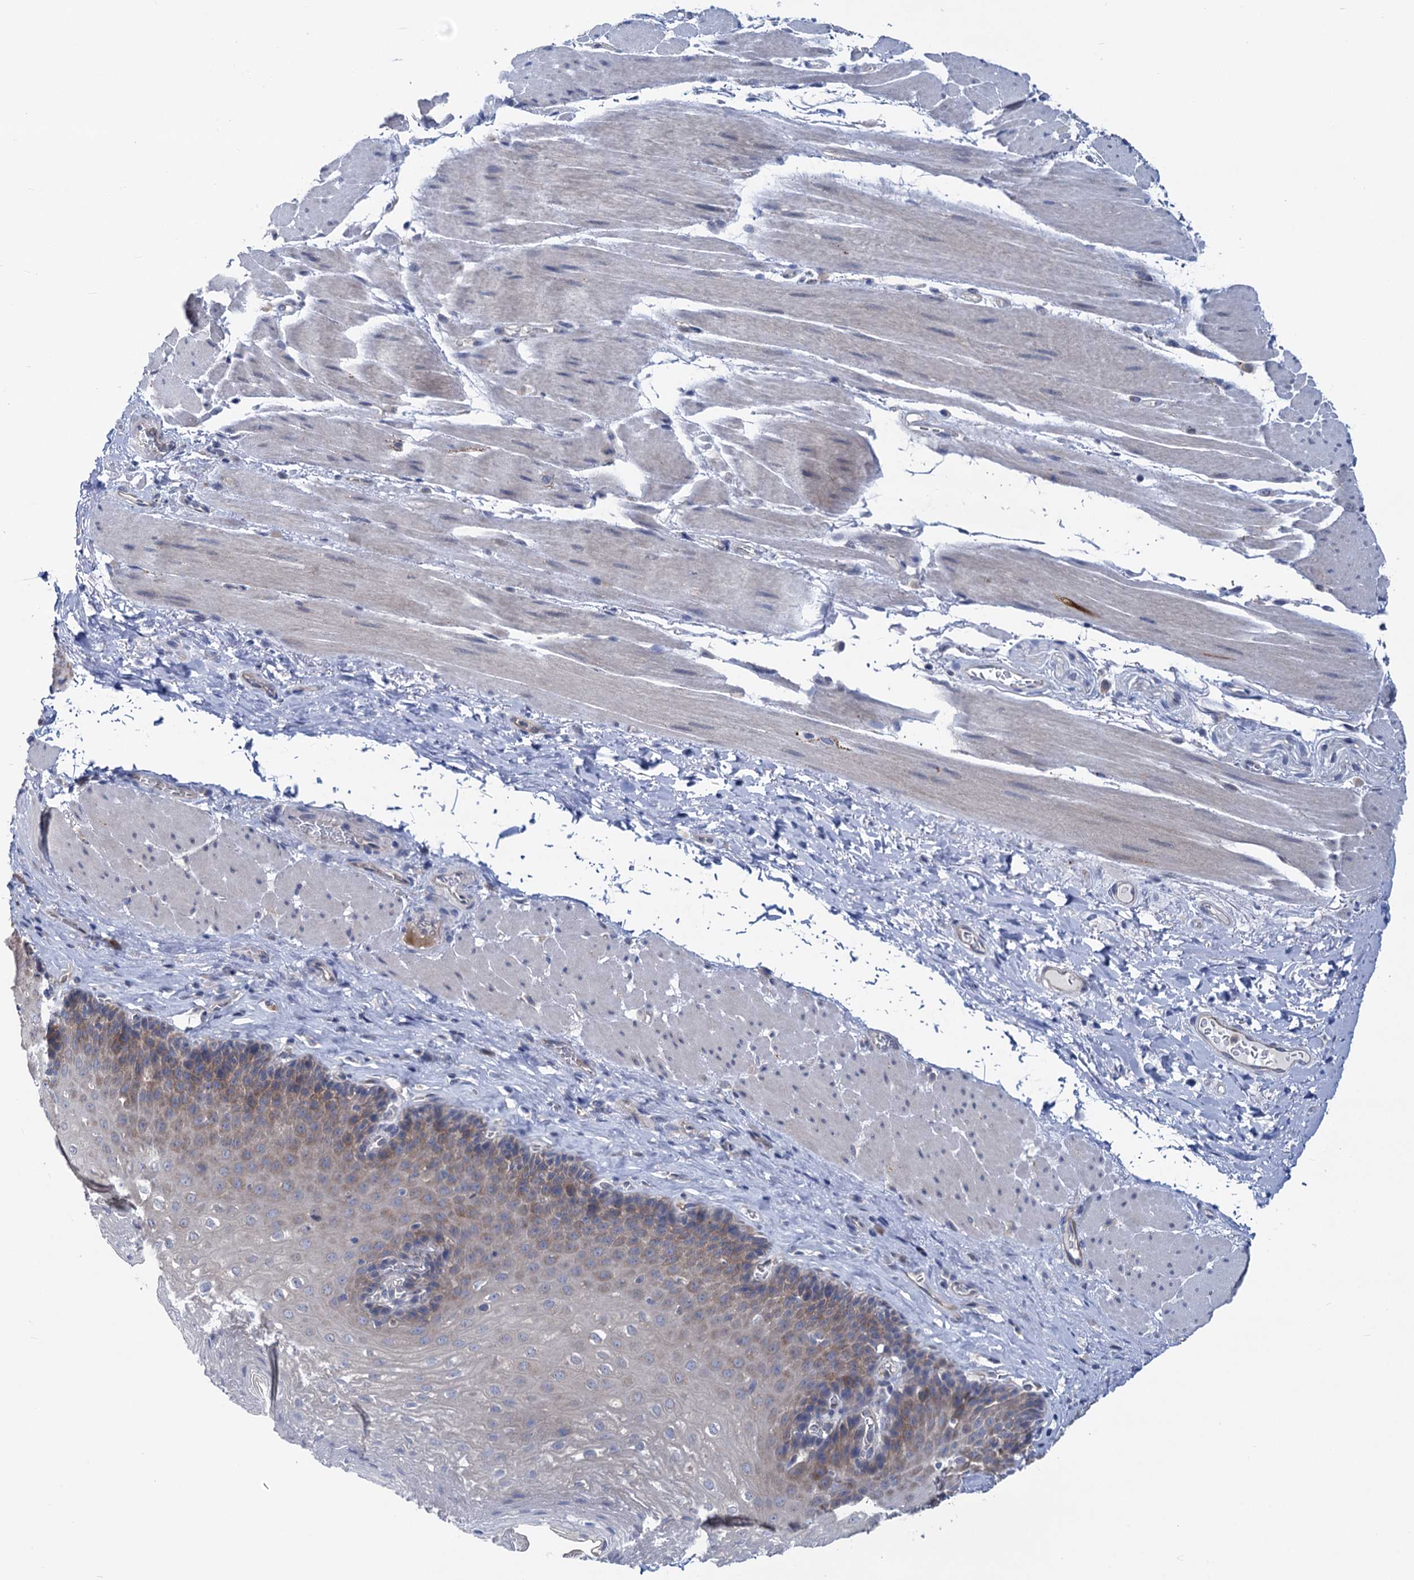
{"staining": {"intensity": "moderate", "quantity": "25%-75%", "location": "cytoplasmic/membranous"}, "tissue": "esophagus", "cell_type": "Squamous epithelial cells", "image_type": "normal", "snomed": [{"axis": "morphology", "description": "Normal tissue, NOS"}, {"axis": "topography", "description": "Esophagus"}], "caption": "This micrograph demonstrates immunohistochemistry staining of unremarkable esophagus, with medium moderate cytoplasmic/membranous positivity in approximately 25%-75% of squamous epithelial cells.", "gene": "ZNRD2", "patient": {"sex": "female", "age": 66}}